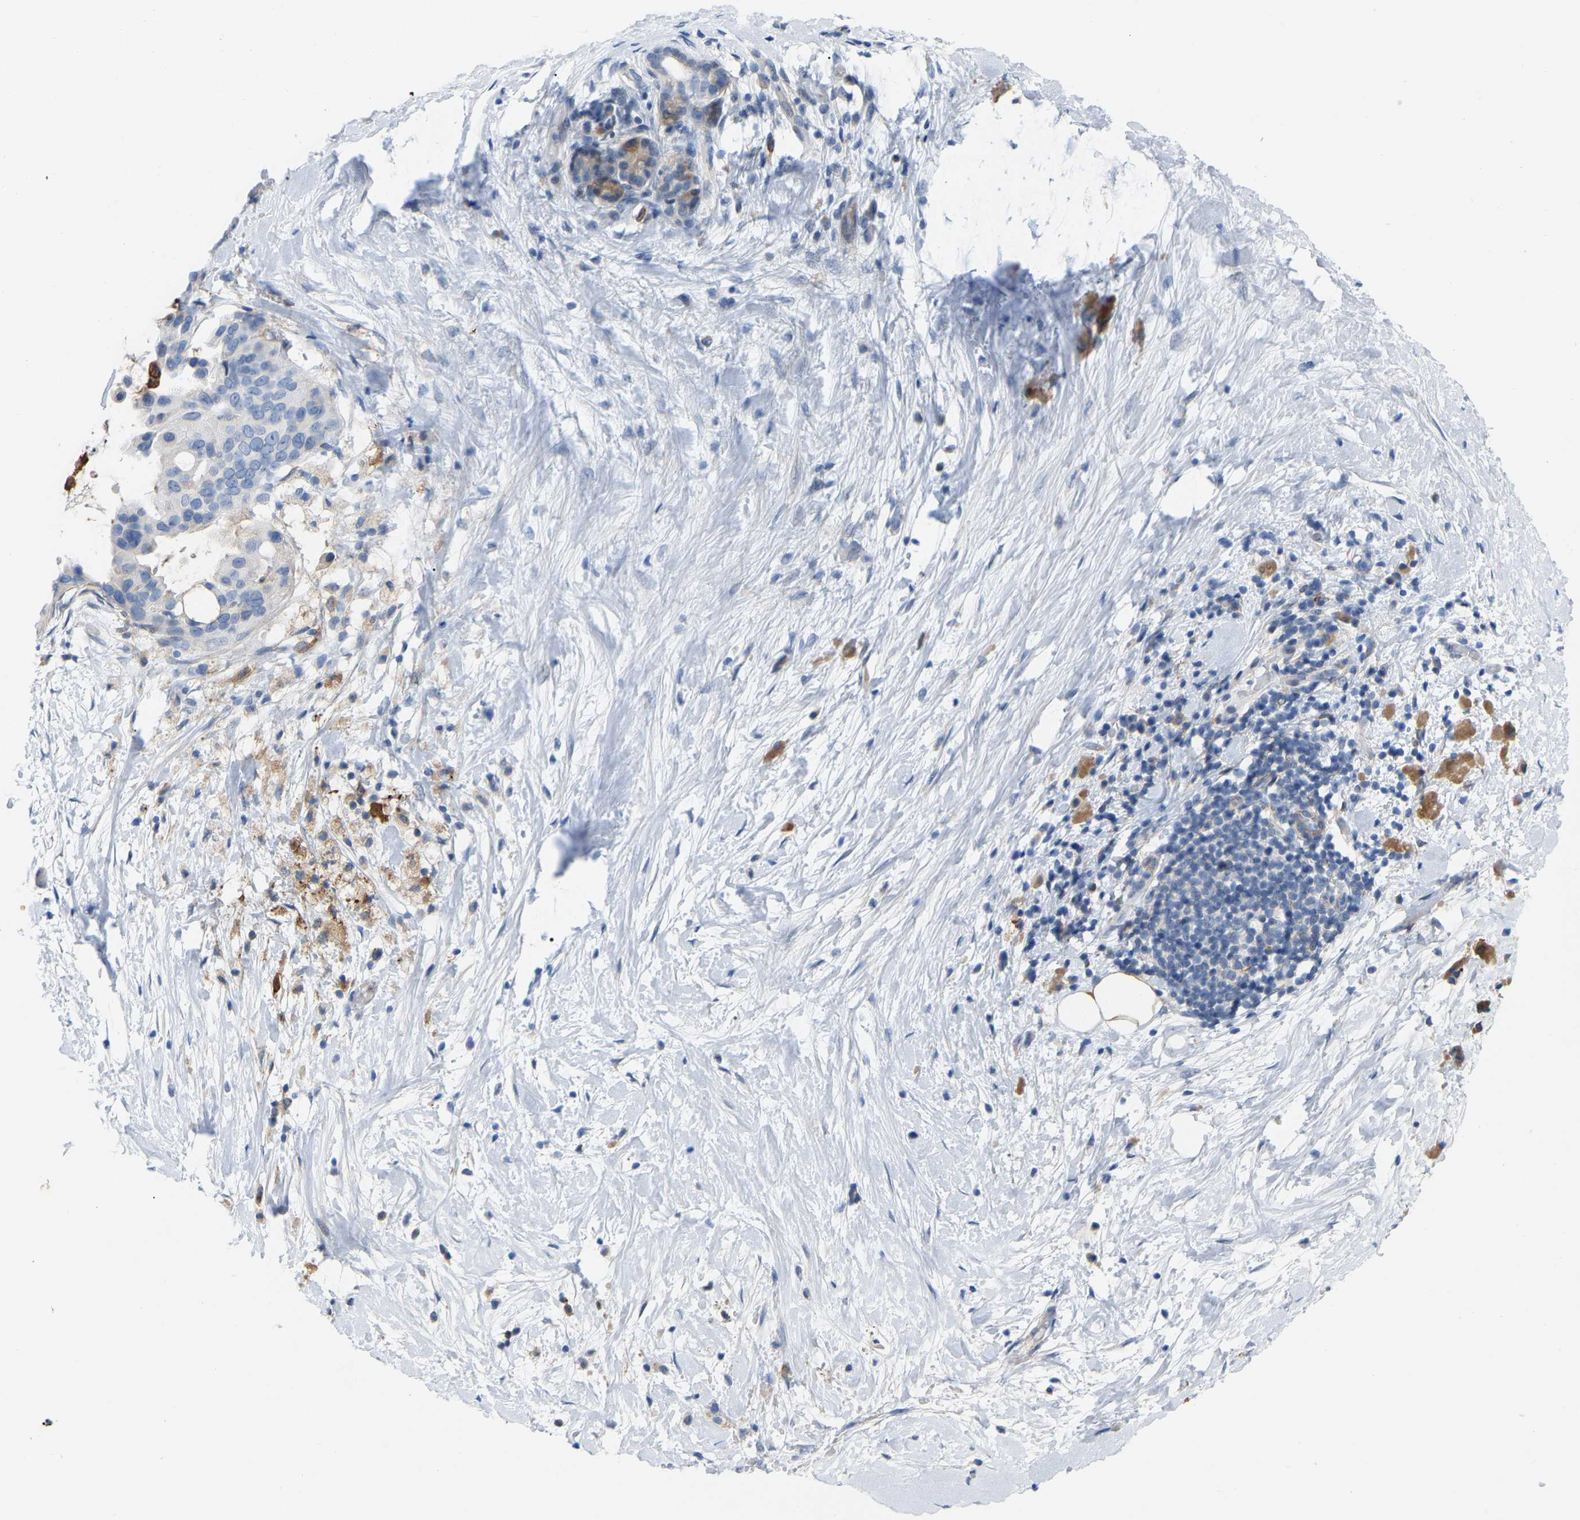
{"staining": {"intensity": "negative", "quantity": "none", "location": "none"}, "tissue": "pancreatic cancer", "cell_type": "Tumor cells", "image_type": "cancer", "snomed": [{"axis": "morphology", "description": "Adenocarcinoma, NOS"}, {"axis": "topography", "description": "Pancreas"}], "caption": "Immunohistochemical staining of human pancreatic cancer demonstrates no significant staining in tumor cells. Brightfield microscopy of IHC stained with DAB (brown) and hematoxylin (blue), captured at high magnification.", "gene": "ABTB2", "patient": {"sex": "male", "age": 55}}